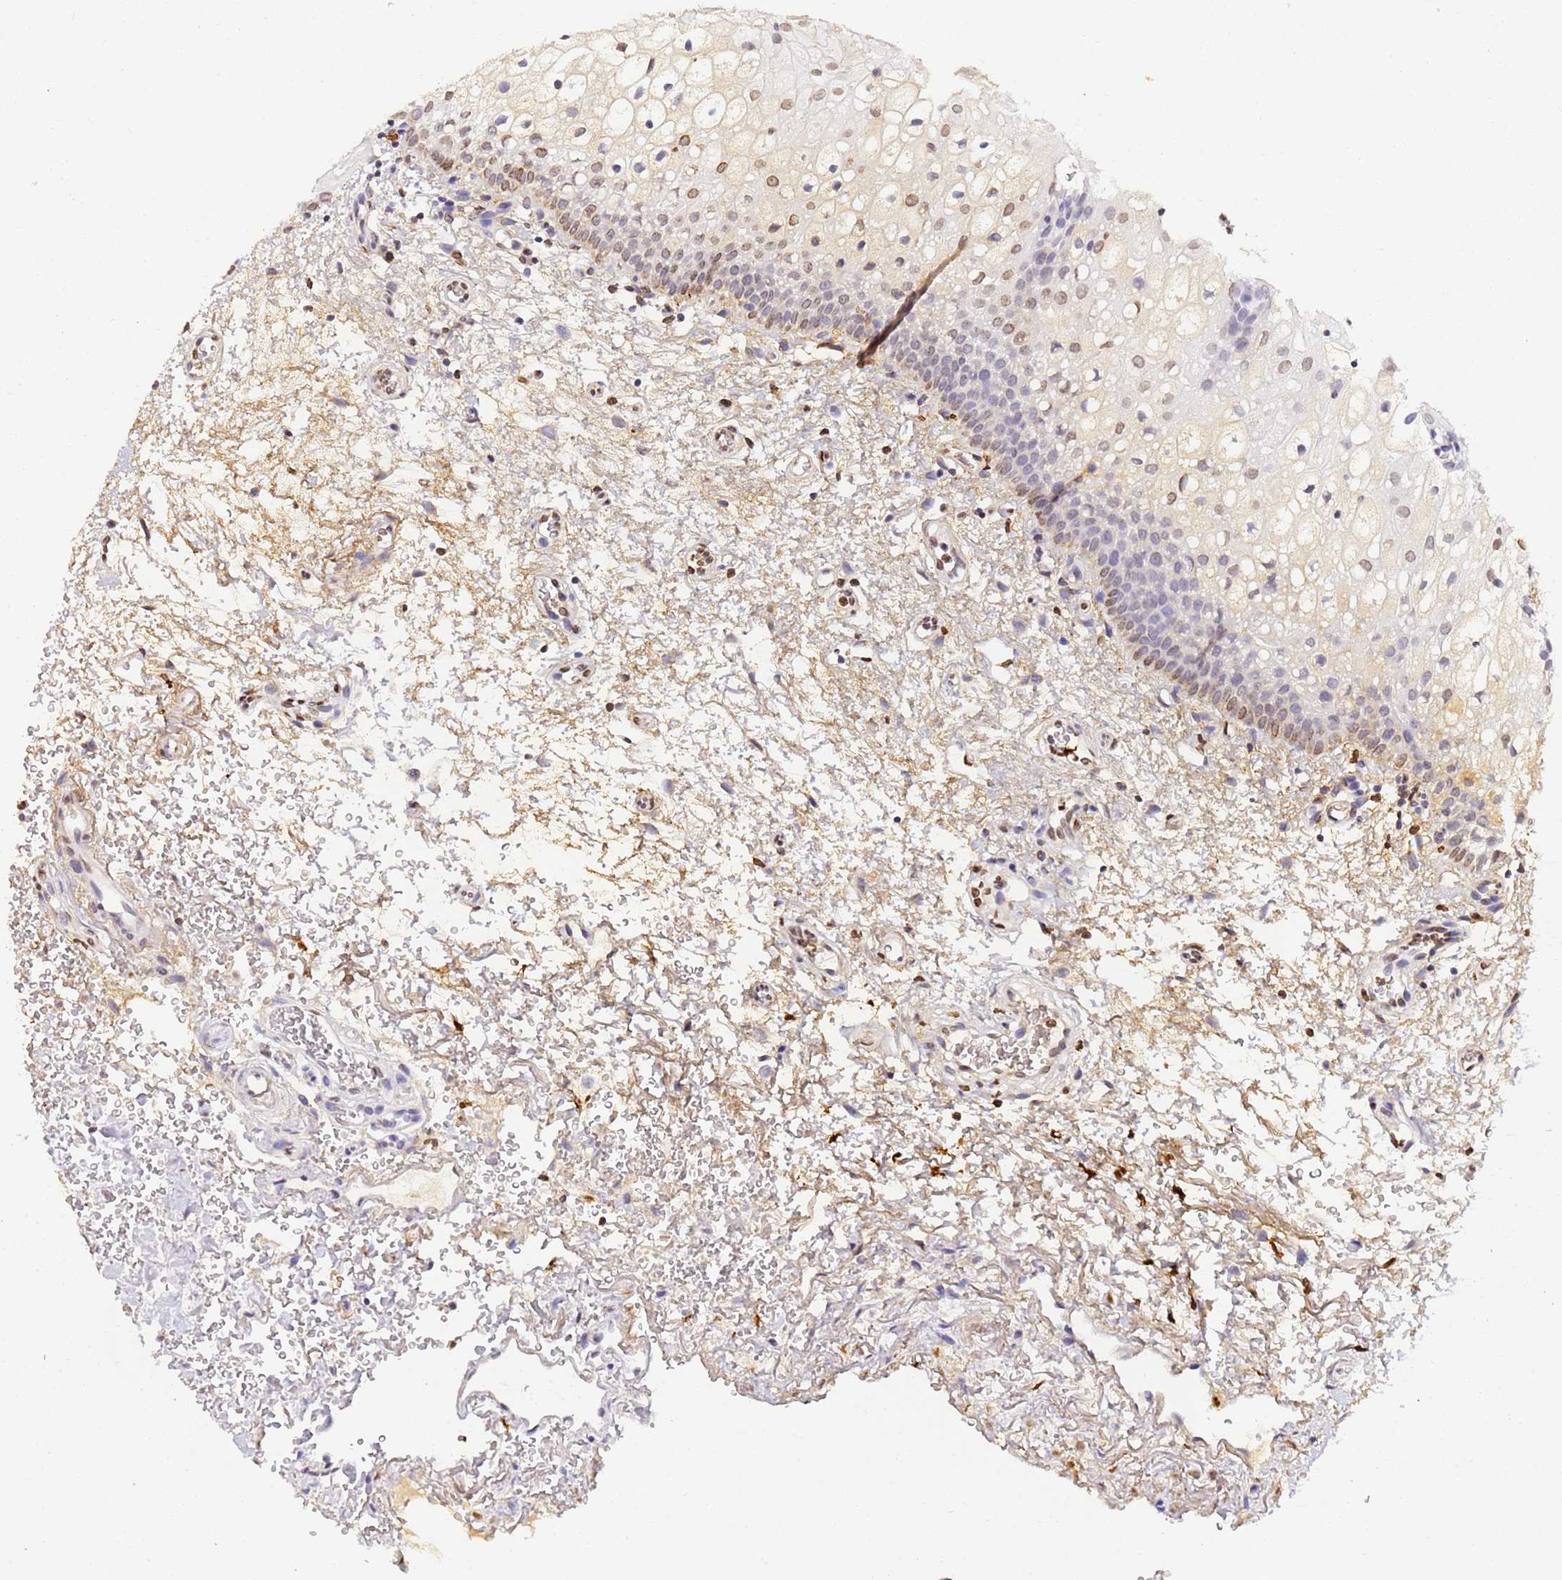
{"staining": {"intensity": "weak", "quantity": "<25%", "location": "nuclear"}, "tissue": "oral mucosa", "cell_type": "Squamous epithelial cells", "image_type": "normal", "snomed": [{"axis": "morphology", "description": "Normal tissue, NOS"}, {"axis": "morphology", "description": "Squamous cell carcinoma, NOS"}, {"axis": "topography", "description": "Oral tissue"}, {"axis": "topography", "description": "Head-Neck"}], "caption": "This is an IHC histopathology image of unremarkable oral mucosa. There is no positivity in squamous epithelial cells.", "gene": "CFHR1", "patient": {"sex": "male", "age": 68}}